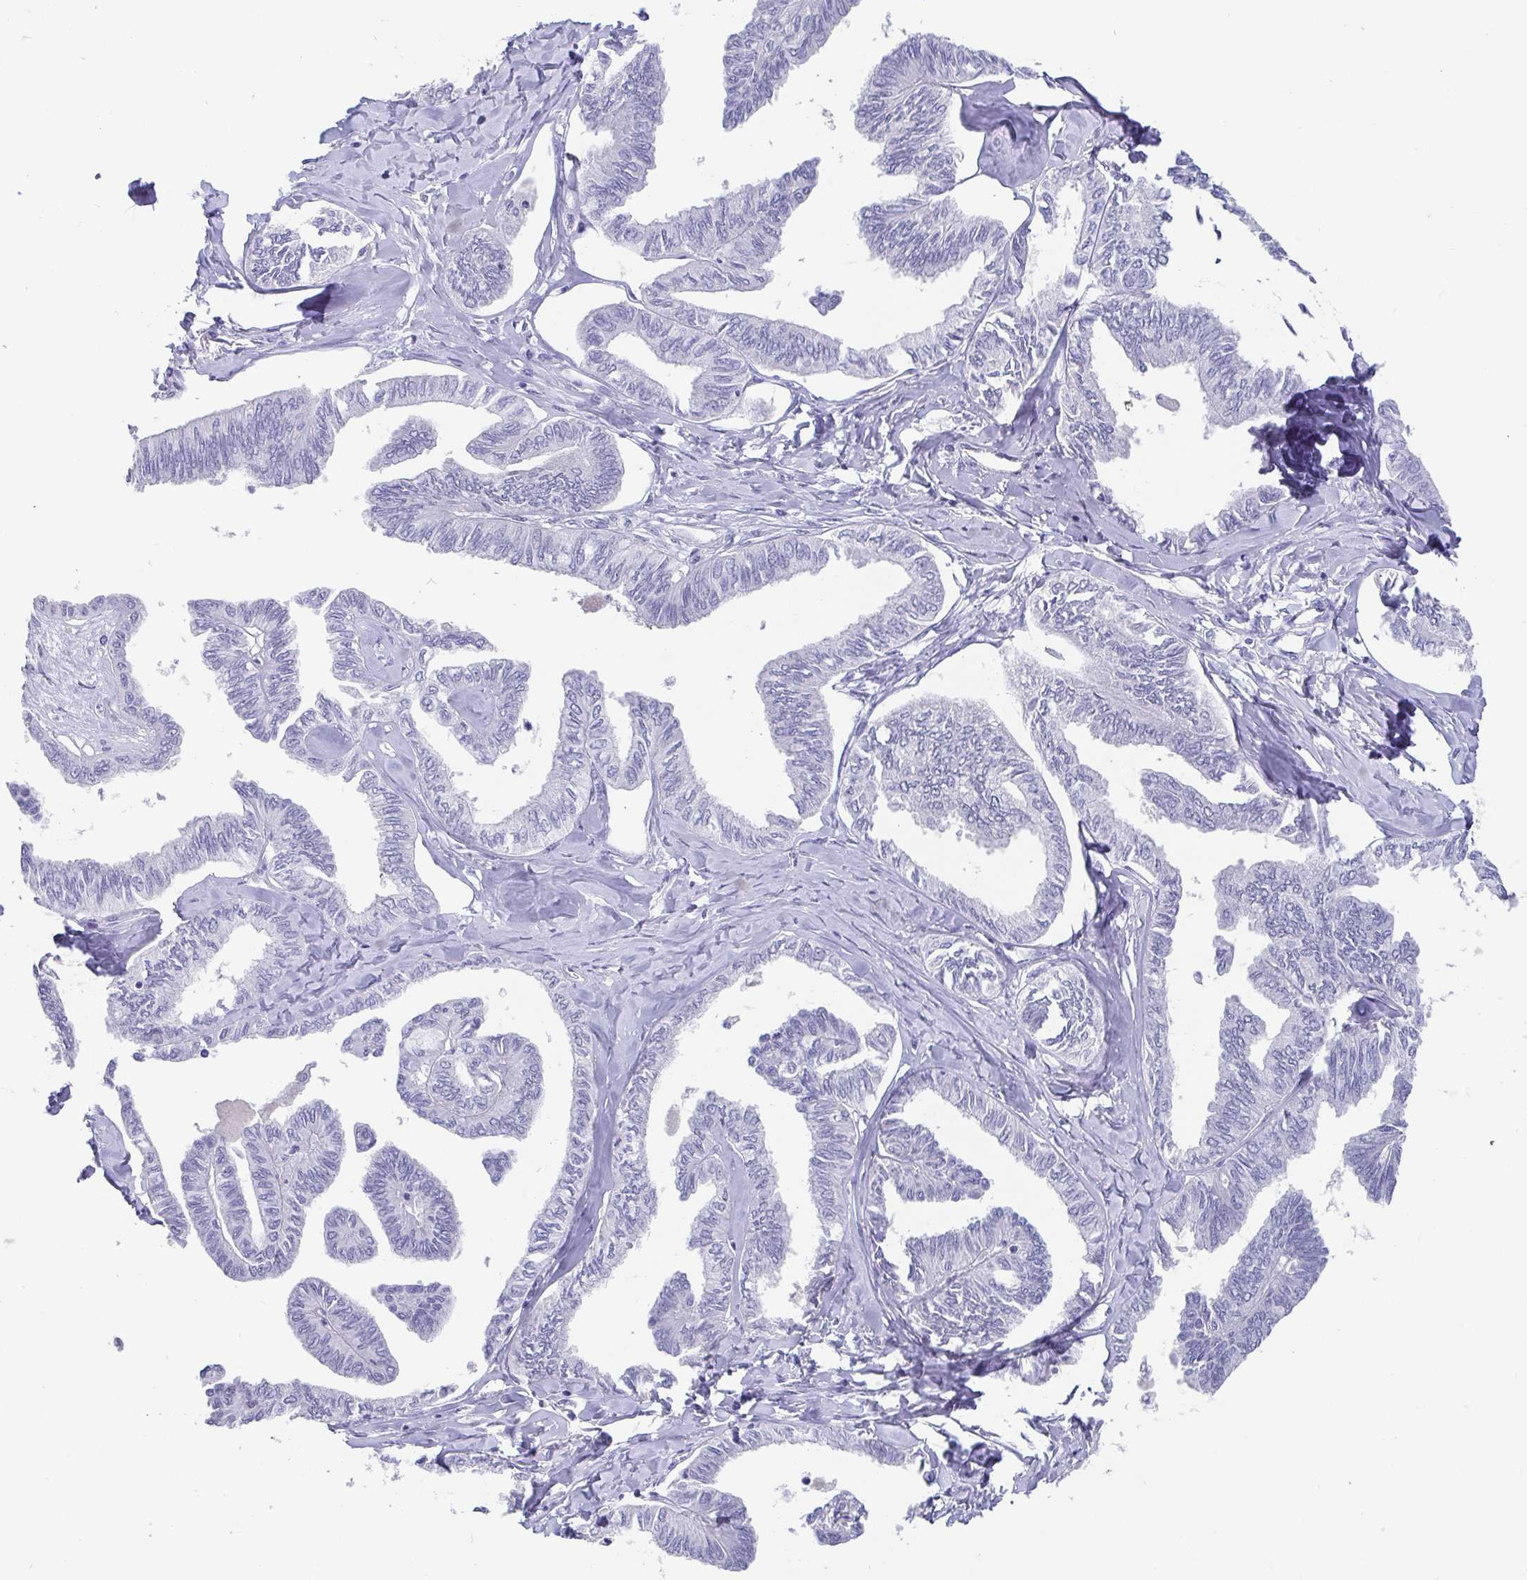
{"staining": {"intensity": "negative", "quantity": "none", "location": "none"}, "tissue": "ovarian cancer", "cell_type": "Tumor cells", "image_type": "cancer", "snomed": [{"axis": "morphology", "description": "Carcinoma, endometroid"}, {"axis": "topography", "description": "Ovary"}], "caption": "Tumor cells show no significant protein positivity in endometroid carcinoma (ovarian).", "gene": "SCGN", "patient": {"sex": "female", "age": 70}}